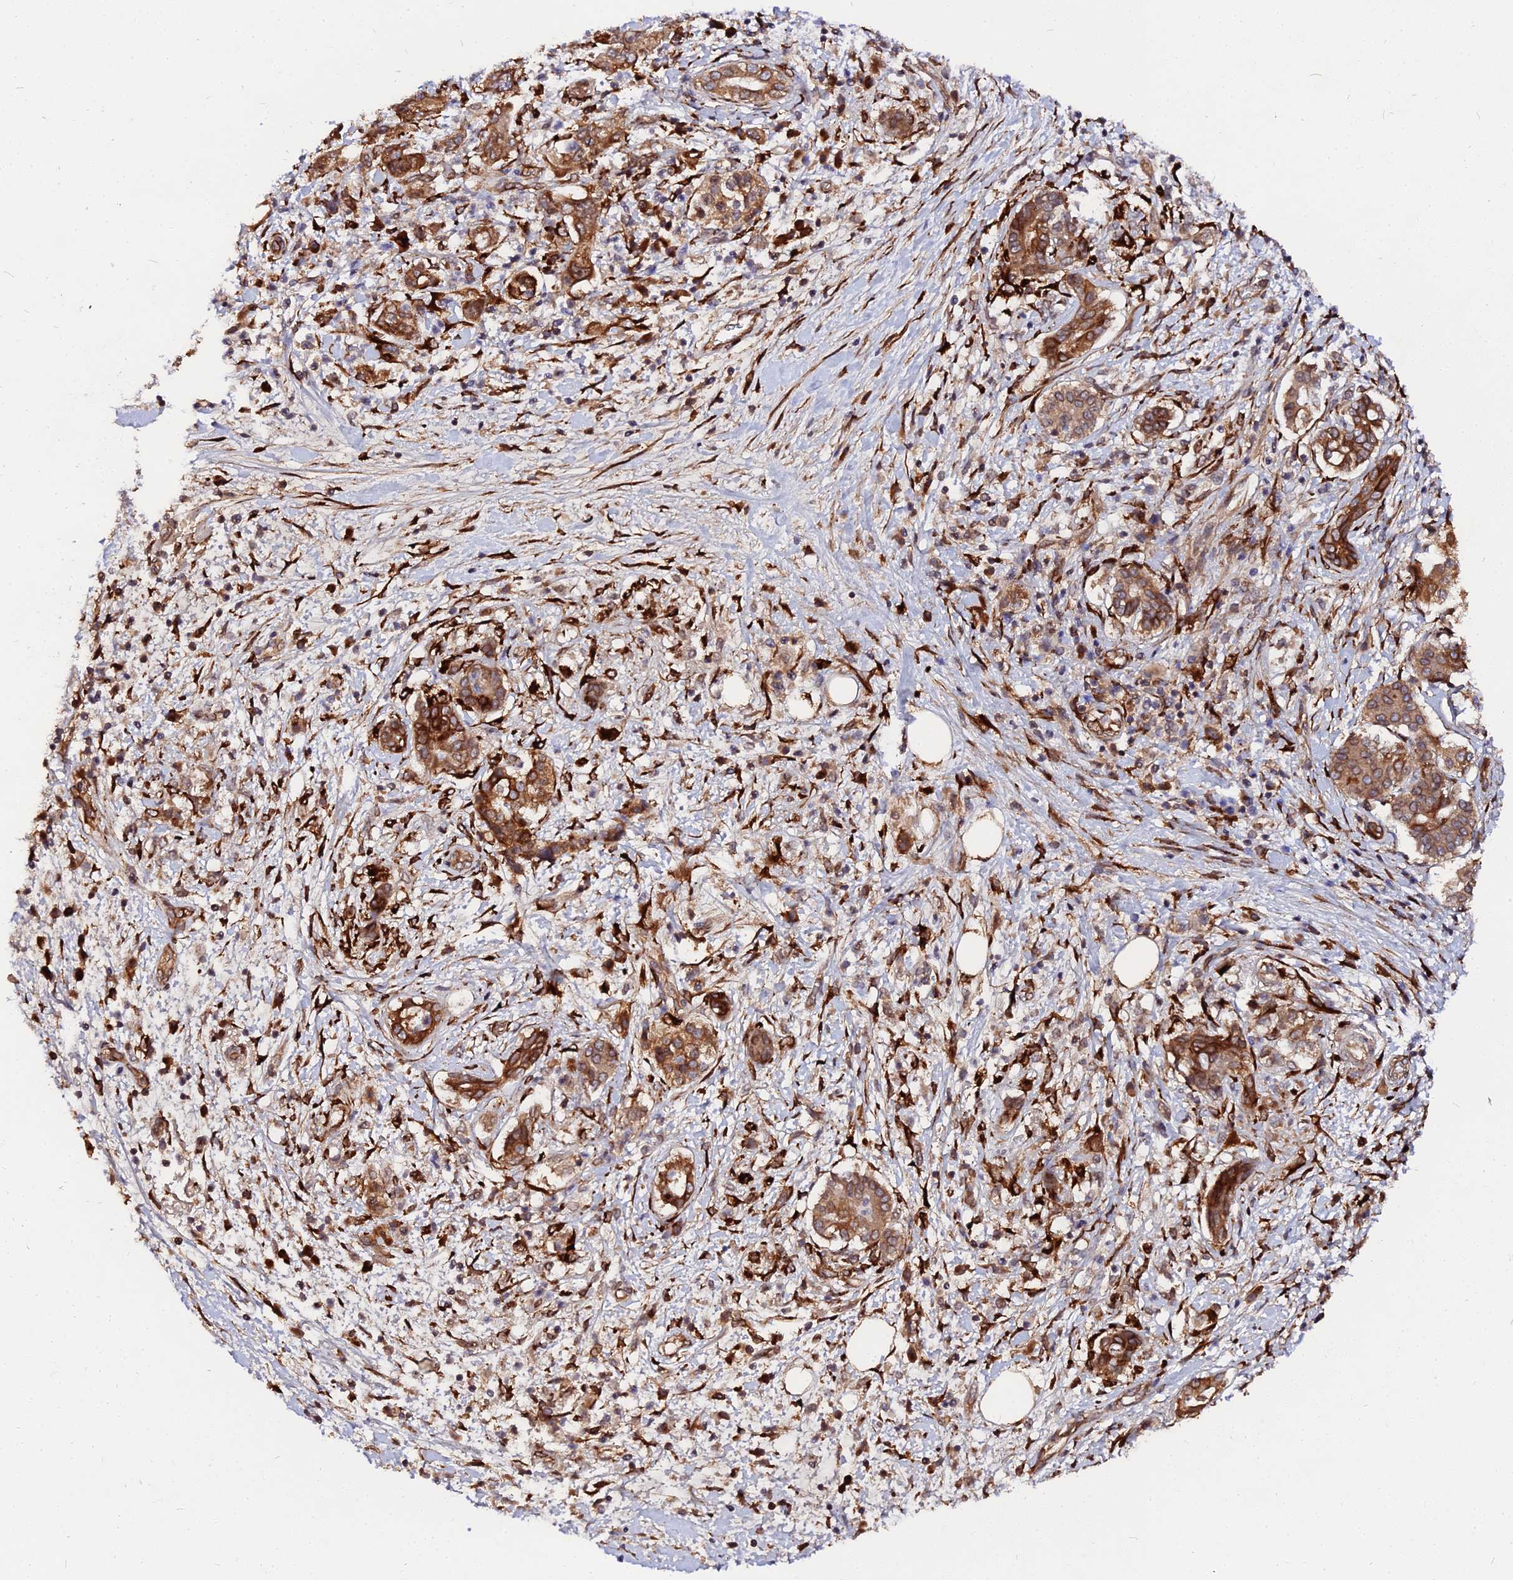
{"staining": {"intensity": "moderate", "quantity": ">75%", "location": "cytoplasmic/membranous"}, "tissue": "pancreatic cancer", "cell_type": "Tumor cells", "image_type": "cancer", "snomed": [{"axis": "morphology", "description": "Adenocarcinoma, NOS"}, {"axis": "topography", "description": "Pancreas"}], "caption": "Pancreatic cancer stained for a protein displays moderate cytoplasmic/membranous positivity in tumor cells.", "gene": "PDE4D", "patient": {"sex": "female", "age": 73}}